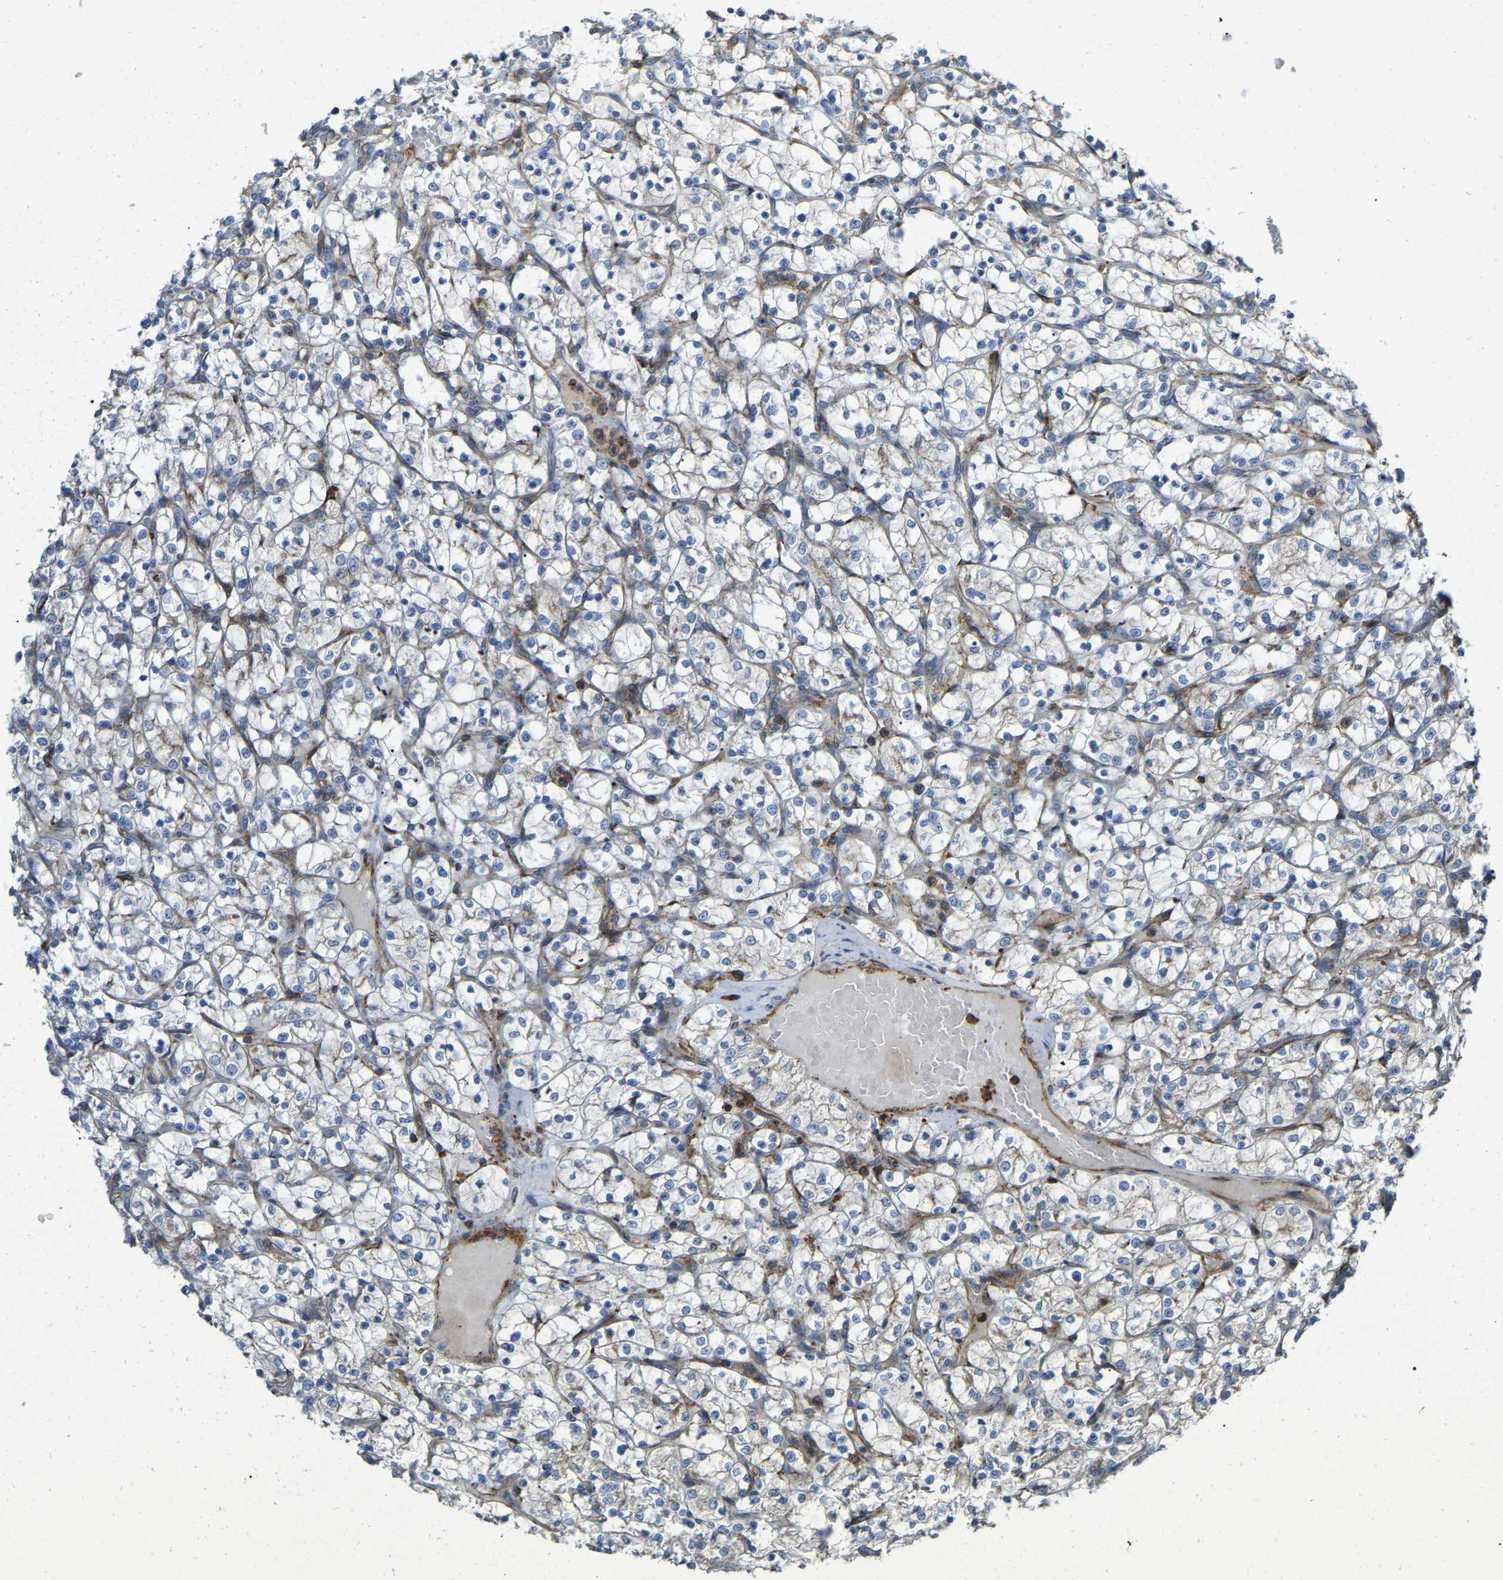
{"staining": {"intensity": "negative", "quantity": "none", "location": "none"}, "tissue": "renal cancer", "cell_type": "Tumor cells", "image_type": "cancer", "snomed": [{"axis": "morphology", "description": "Adenocarcinoma, NOS"}, {"axis": "topography", "description": "Kidney"}], "caption": "A high-resolution histopathology image shows immunohistochemistry staining of renal adenocarcinoma, which exhibits no significant positivity in tumor cells.", "gene": "AGPAT2", "patient": {"sex": "female", "age": 69}}